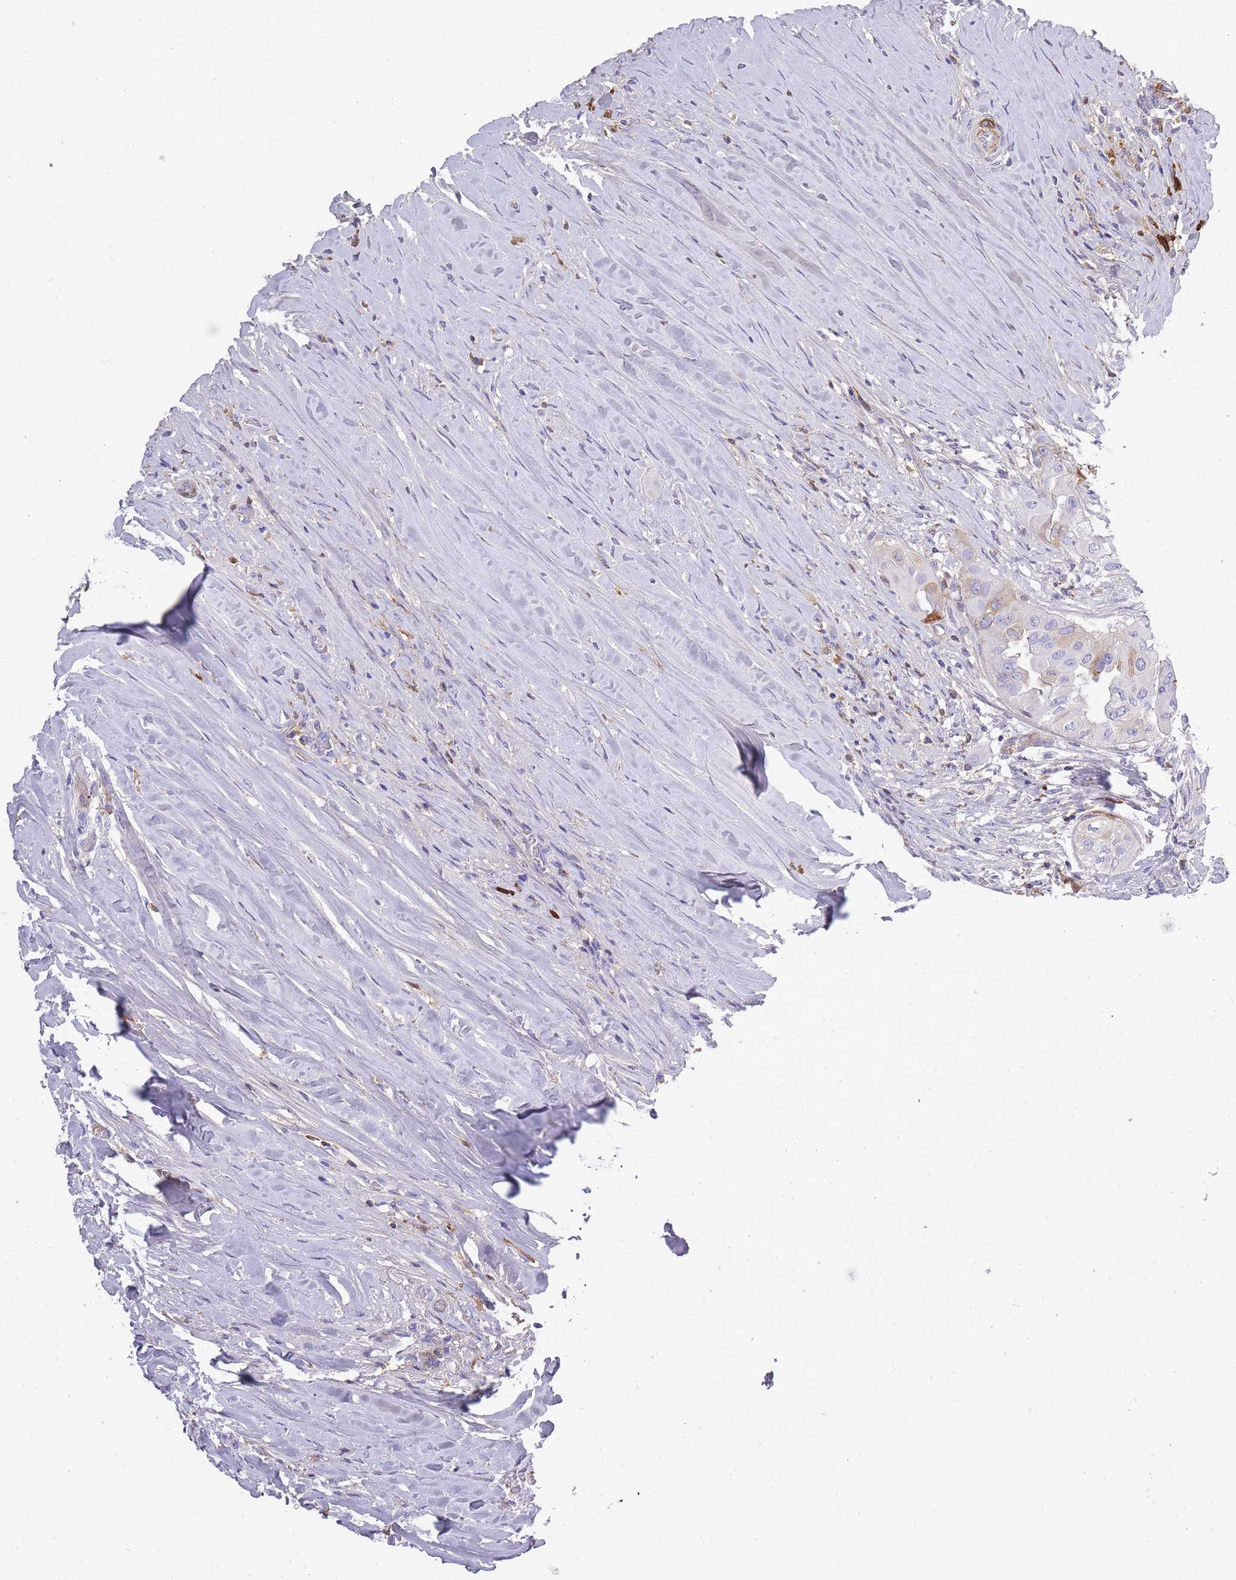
{"staining": {"intensity": "negative", "quantity": "none", "location": "none"}, "tissue": "thyroid cancer", "cell_type": "Tumor cells", "image_type": "cancer", "snomed": [{"axis": "morphology", "description": "Papillary adenocarcinoma, NOS"}, {"axis": "topography", "description": "Thyroid gland"}], "caption": "Immunohistochemistry of human thyroid cancer demonstrates no expression in tumor cells. (DAB (3,3'-diaminobenzidine) immunohistochemistry (IHC) visualized using brightfield microscopy, high magnification).", "gene": "IGKV1D-42", "patient": {"sex": "female", "age": 59}}